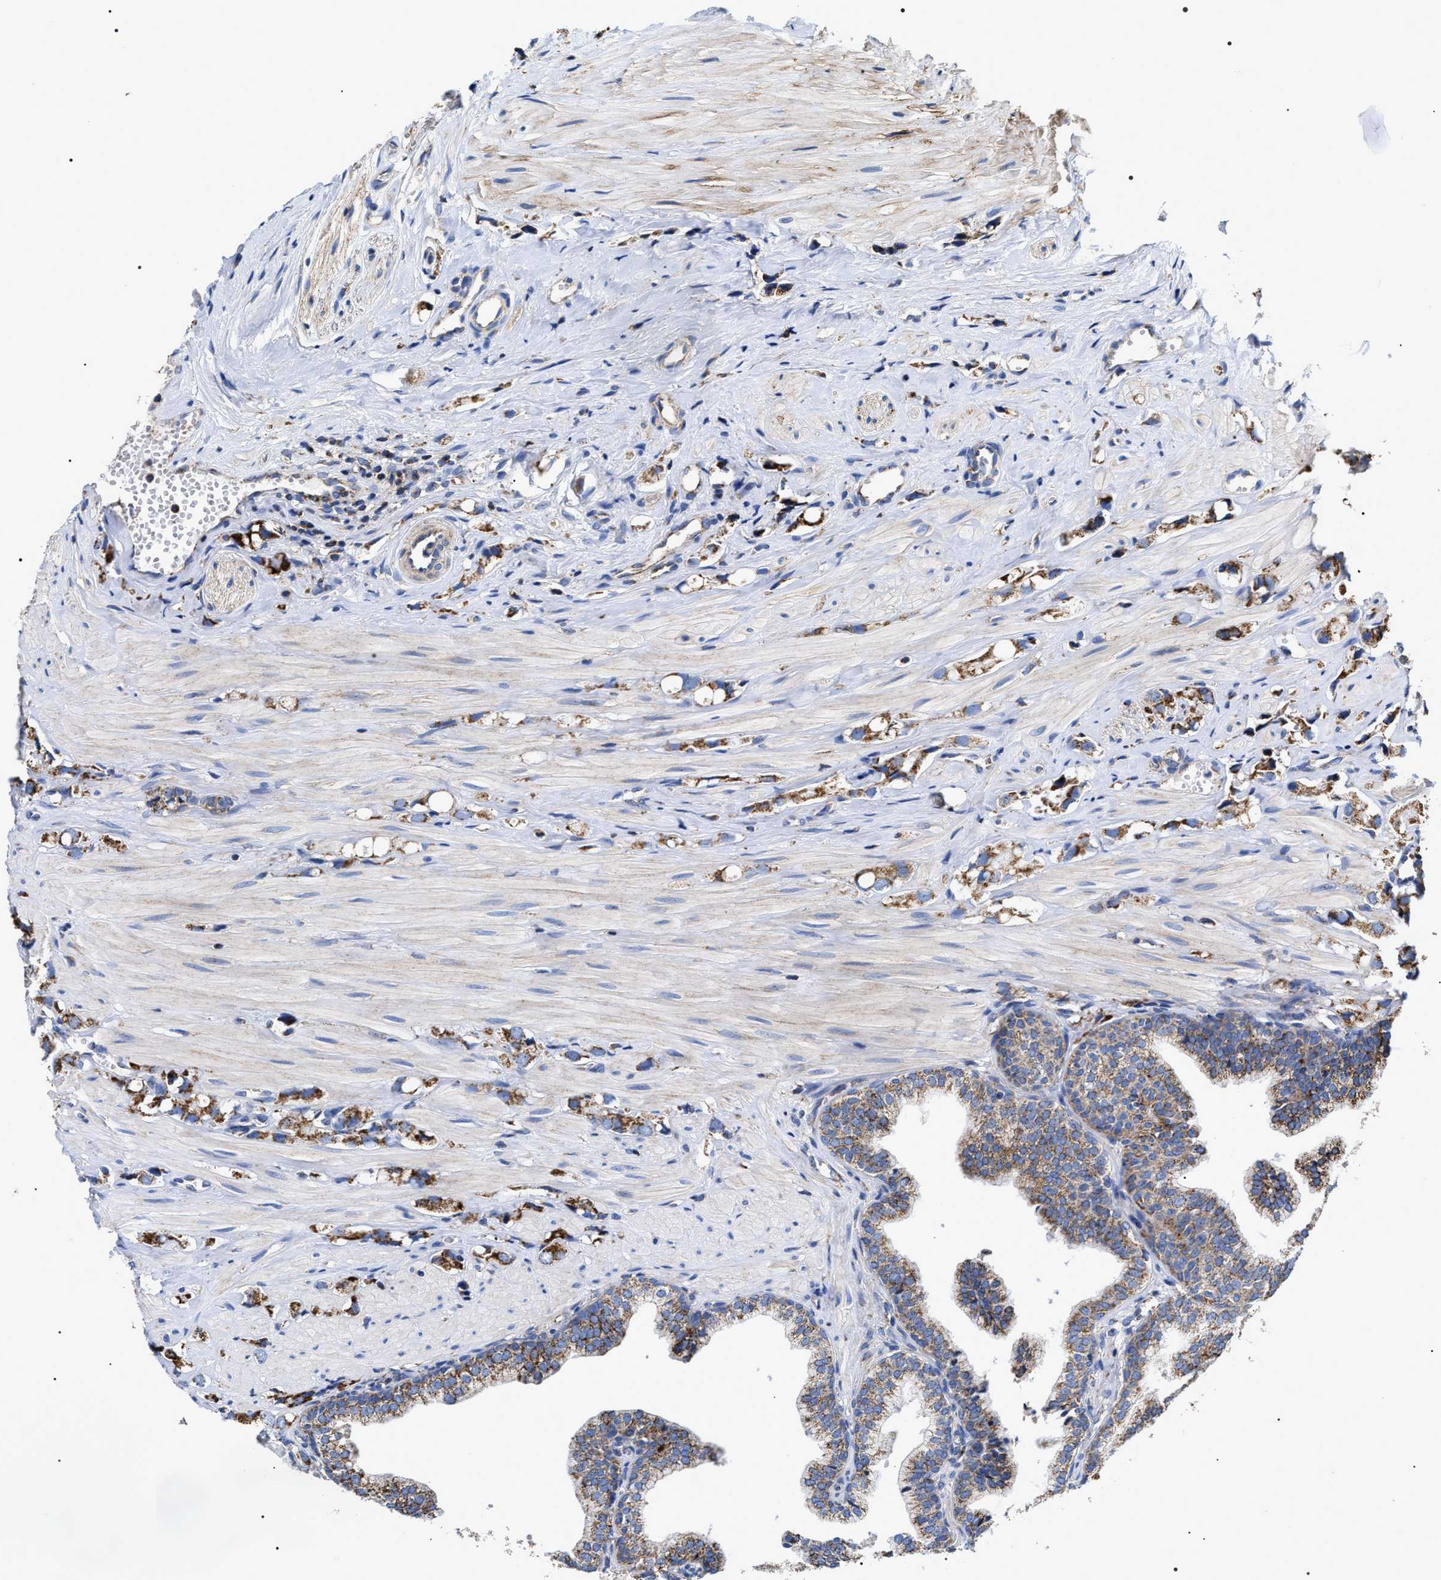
{"staining": {"intensity": "moderate", "quantity": ">75%", "location": "cytoplasmic/membranous"}, "tissue": "prostate cancer", "cell_type": "Tumor cells", "image_type": "cancer", "snomed": [{"axis": "morphology", "description": "Adenocarcinoma, High grade"}, {"axis": "topography", "description": "Prostate"}], "caption": "This photomicrograph reveals immunohistochemistry staining of human high-grade adenocarcinoma (prostate), with medium moderate cytoplasmic/membranous positivity in approximately >75% of tumor cells.", "gene": "COG5", "patient": {"sex": "male", "age": 52}}